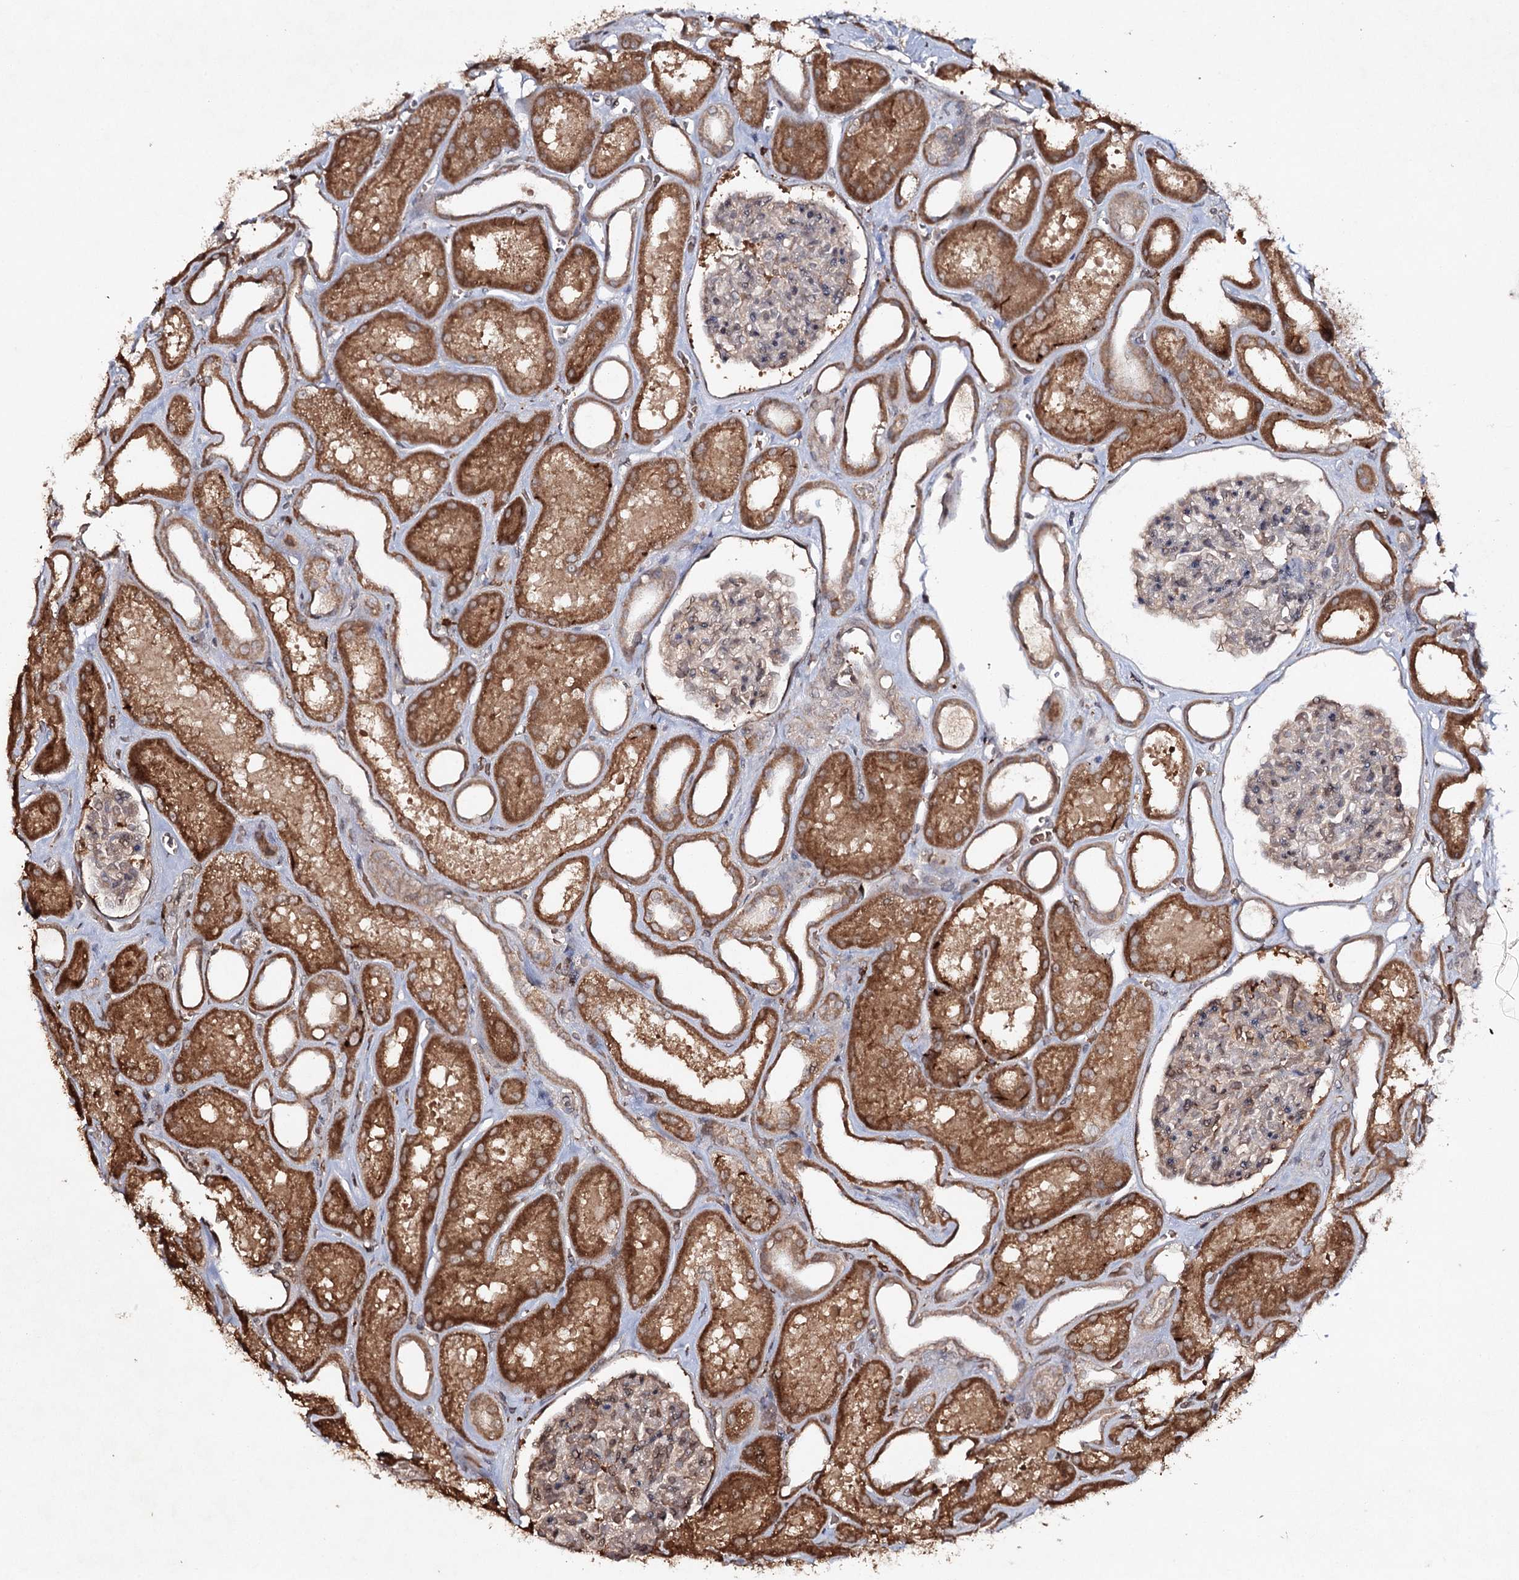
{"staining": {"intensity": "negative", "quantity": "none", "location": "none"}, "tissue": "kidney", "cell_type": "Cells in glomeruli", "image_type": "normal", "snomed": [{"axis": "morphology", "description": "Normal tissue, NOS"}, {"axis": "morphology", "description": "Adenocarcinoma, NOS"}, {"axis": "topography", "description": "Kidney"}], "caption": "This is a histopathology image of immunohistochemistry (IHC) staining of unremarkable kidney, which shows no positivity in cells in glomeruli. (Stains: DAB immunohistochemistry (IHC) with hematoxylin counter stain, Microscopy: brightfield microscopy at high magnification).", "gene": "CYP2B6", "patient": {"sex": "female", "age": 68}}